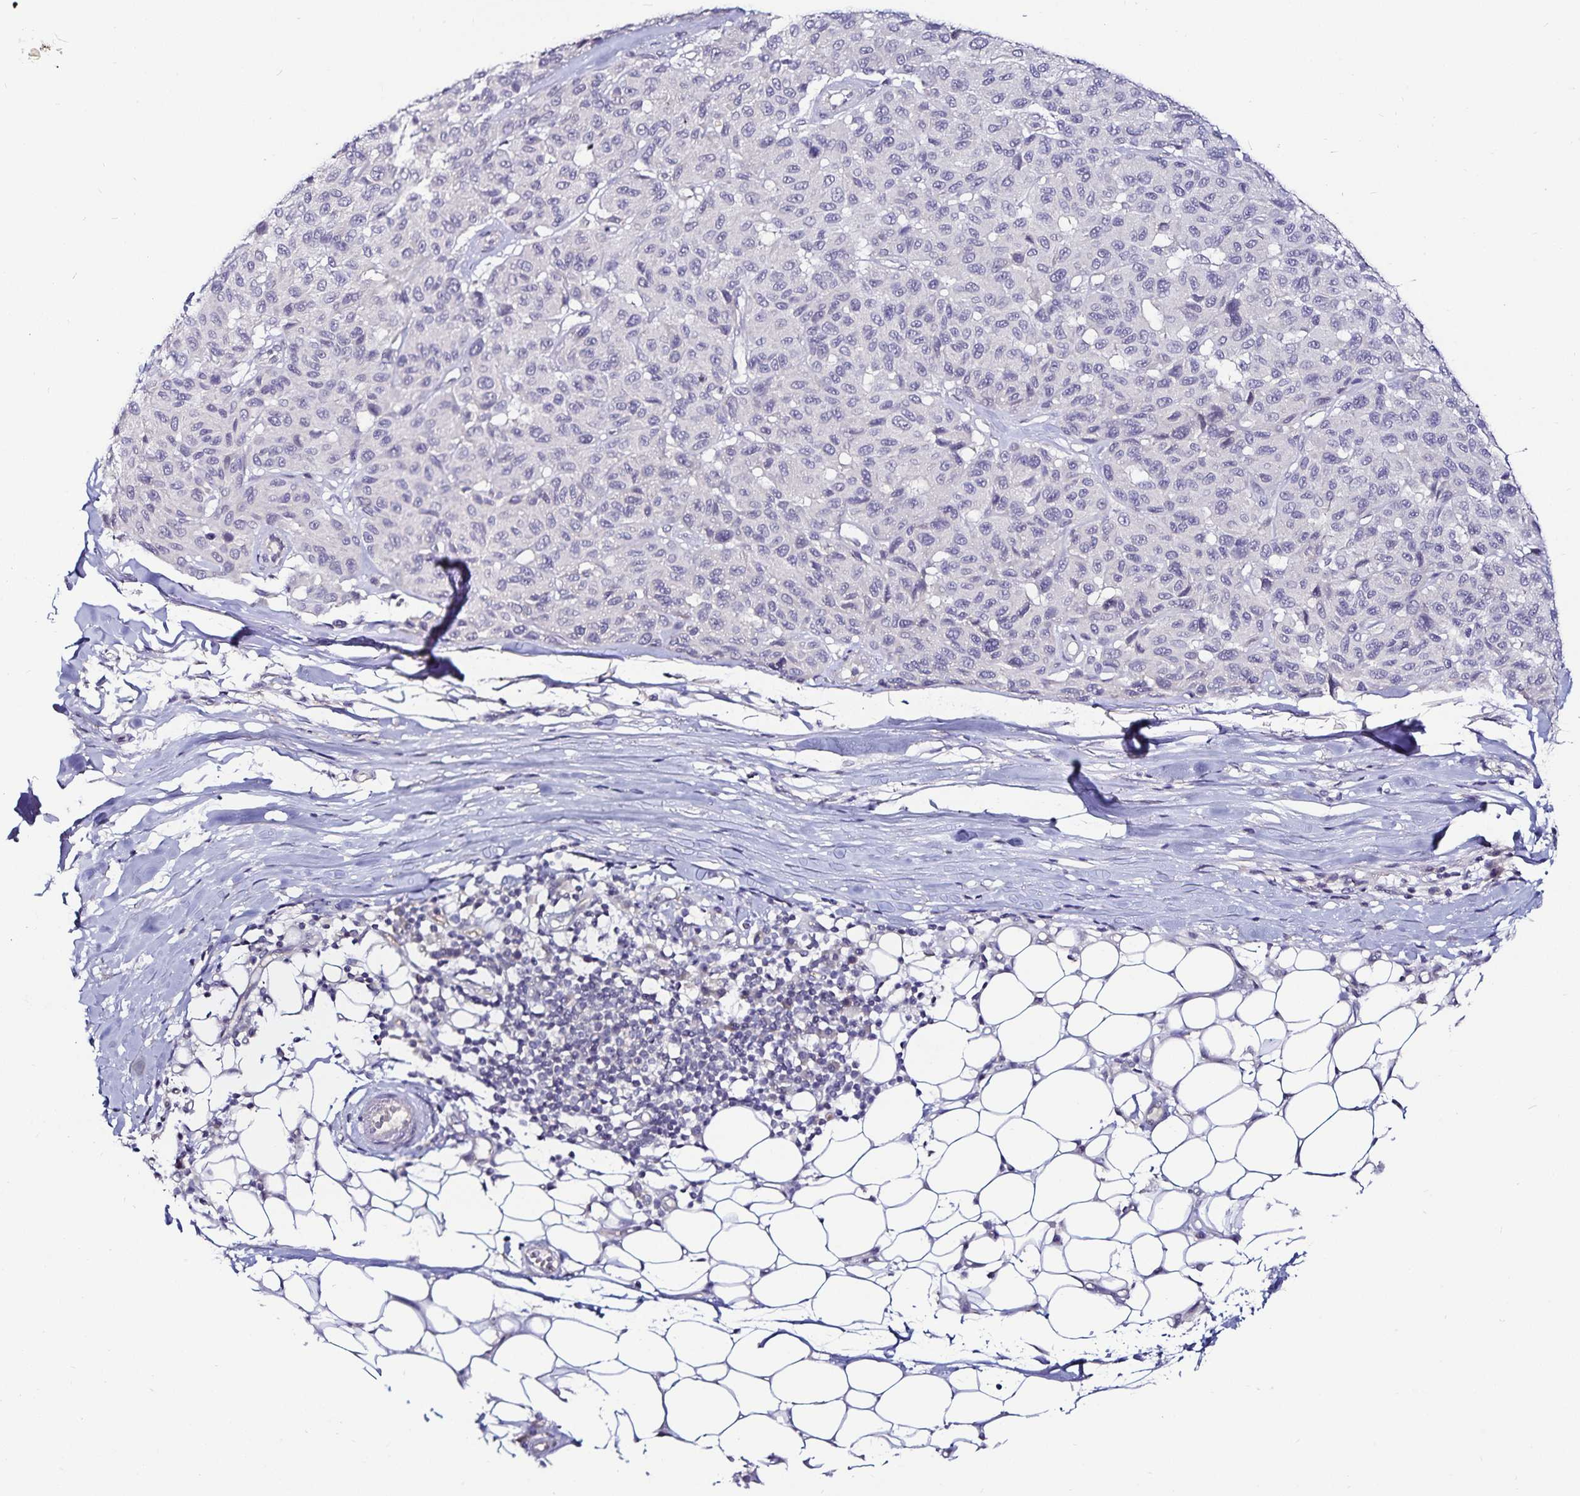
{"staining": {"intensity": "negative", "quantity": "none", "location": "none"}, "tissue": "melanoma", "cell_type": "Tumor cells", "image_type": "cancer", "snomed": [{"axis": "morphology", "description": "Malignant melanoma, NOS"}, {"axis": "topography", "description": "Skin"}], "caption": "An image of malignant melanoma stained for a protein exhibits no brown staining in tumor cells.", "gene": "ACSL5", "patient": {"sex": "female", "age": 66}}